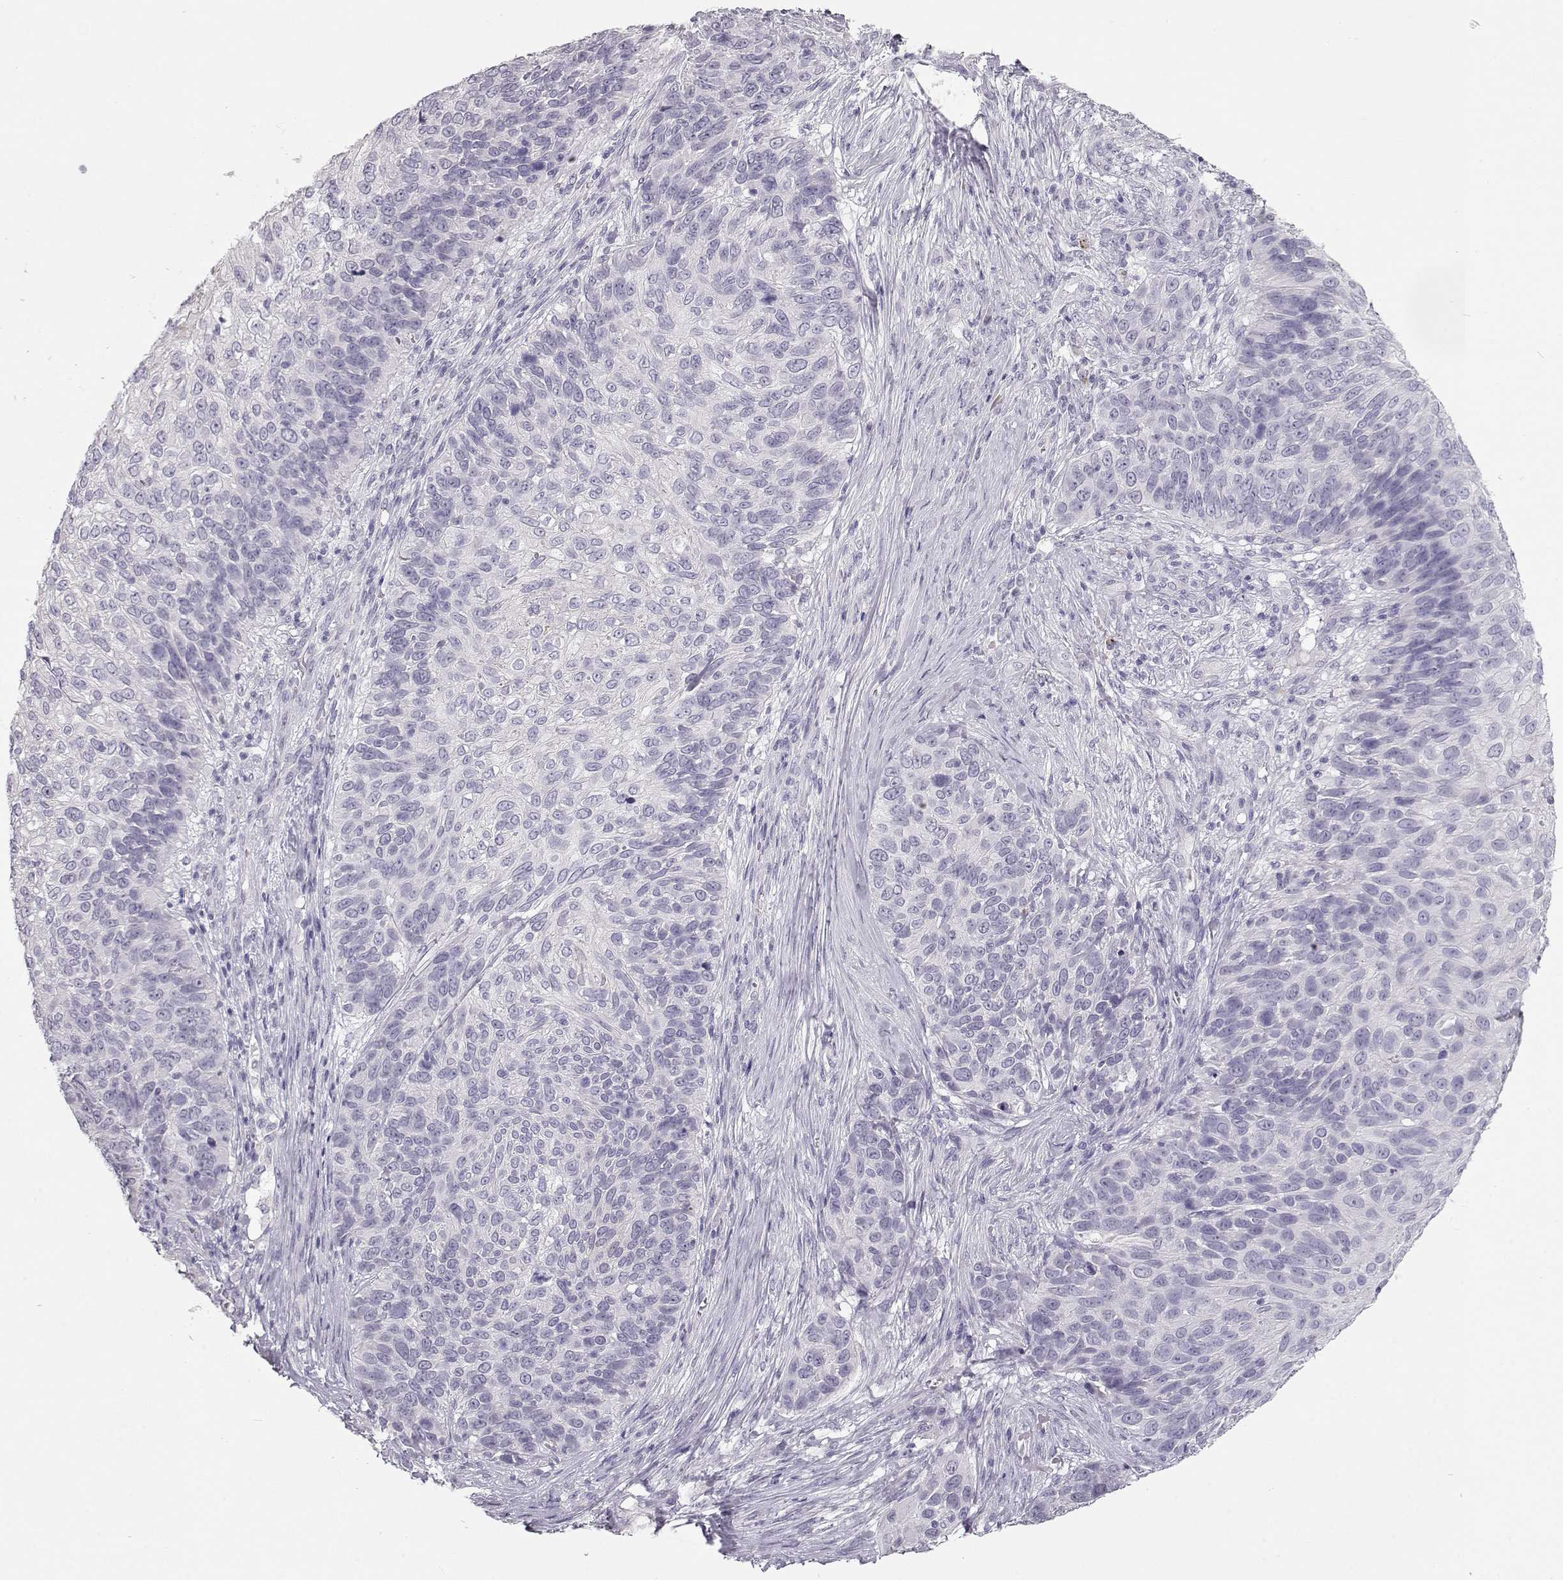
{"staining": {"intensity": "negative", "quantity": "none", "location": "none"}, "tissue": "skin cancer", "cell_type": "Tumor cells", "image_type": "cancer", "snomed": [{"axis": "morphology", "description": "Squamous cell carcinoma, NOS"}, {"axis": "topography", "description": "Skin"}], "caption": "Squamous cell carcinoma (skin) stained for a protein using immunohistochemistry (IHC) displays no positivity tumor cells.", "gene": "NUTM1", "patient": {"sex": "male", "age": 92}}